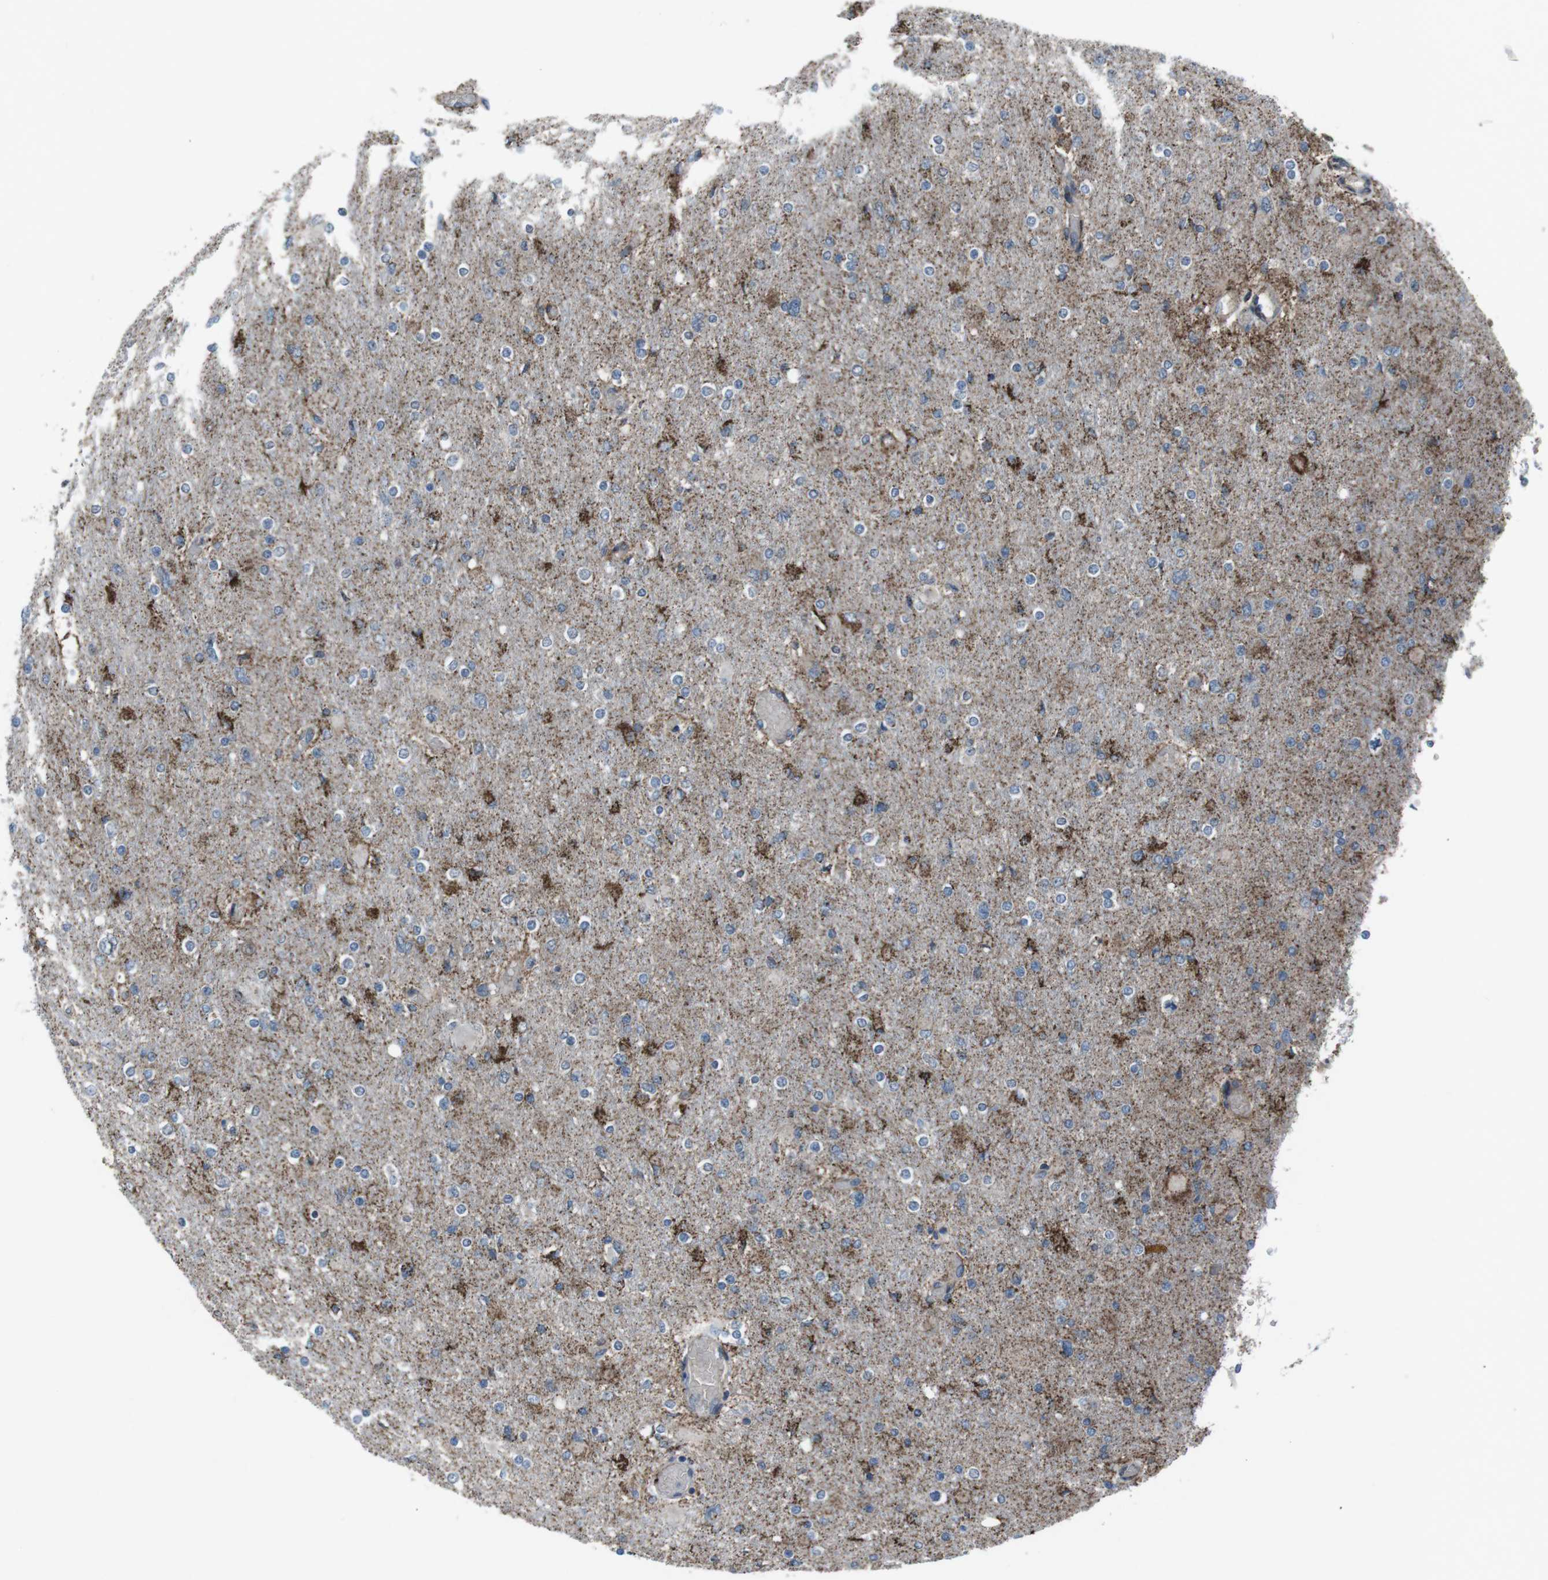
{"staining": {"intensity": "moderate", "quantity": "25%-75%", "location": "cytoplasmic/membranous"}, "tissue": "glioma", "cell_type": "Tumor cells", "image_type": "cancer", "snomed": [{"axis": "morphology", "description": "Glioma, malignant, High grade"}, {"axis": "topography", "description": "Cerebral cortex"}], "caption": "Moderate cytoplasmic/membranous expression for a protein is appreciated in approximately 25%-75% of tumor cells of glioma using IHC.", "gene": "GDF10", "patient": {"sex": "female", "age": 36}}